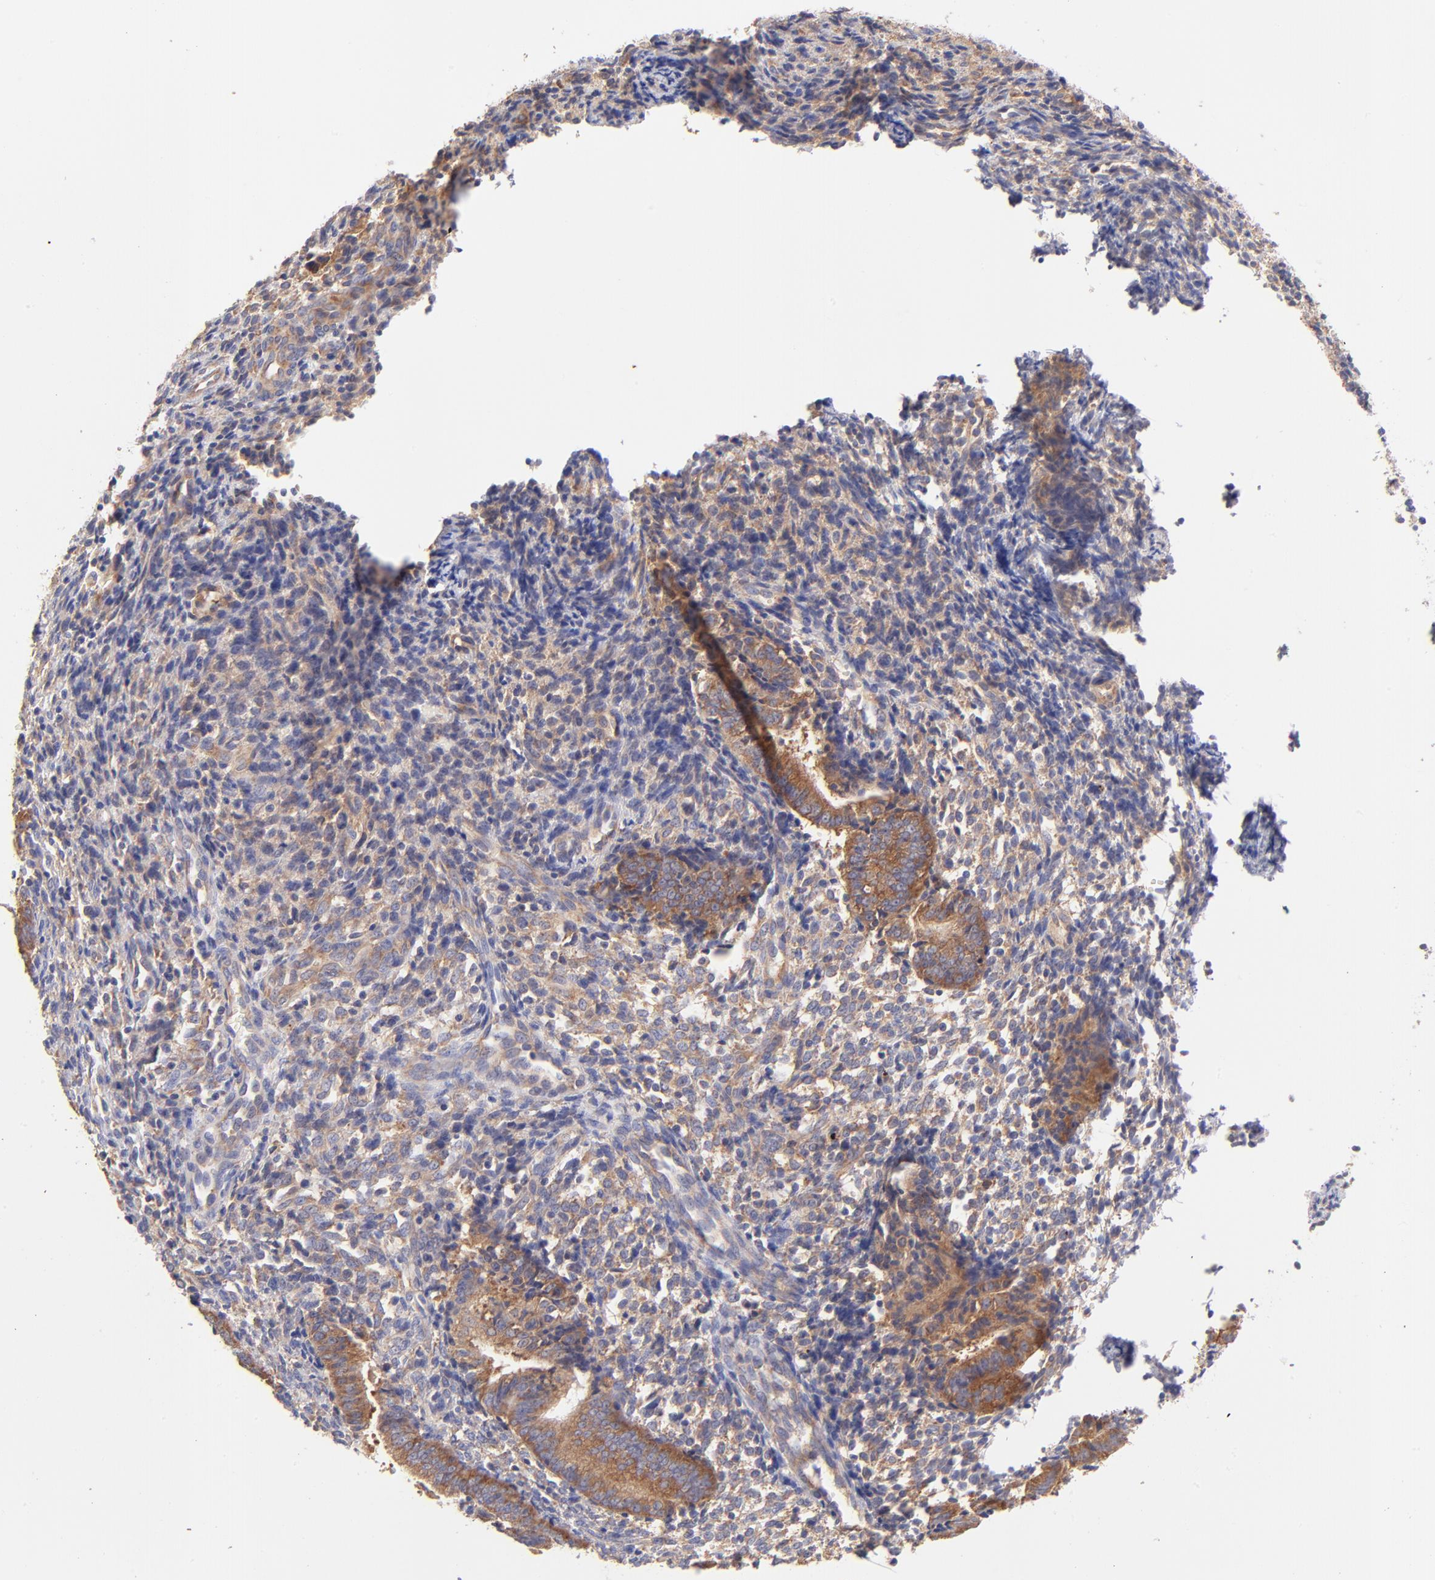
{"staining": {"intensity": "moderate", "quantity": "25%-75%", "location": "cytoplasmic/membranous"}, "tissue": "endometrium", "cell_type": "Cells in endometrial stroma", "image_type": "normal", "snomed": [{"axis": "morphology", "description": "Normal tissue, NOS"}, {"axis": "topography", "description": "Uterus"}, {"axis": "topography", "description": "Endometrium"}], "caption": "High-magnification brightfield microscopy of unremarkable endometrium stained with DAB (3,3'-diaminobenzidine) (brown) and counterstained with hematoxylin (blue). cells in endometrial stroma exhibit moderate cytoplasmic/membranous expression is seen in about25%-75% of cells. The staining is performed using DAB brown chromogen to label protein expression. The nuclei are counter-stained blue using hematoxylin.", "gene": "RPL11", "patient": {"sex": "female", "age": 33}}